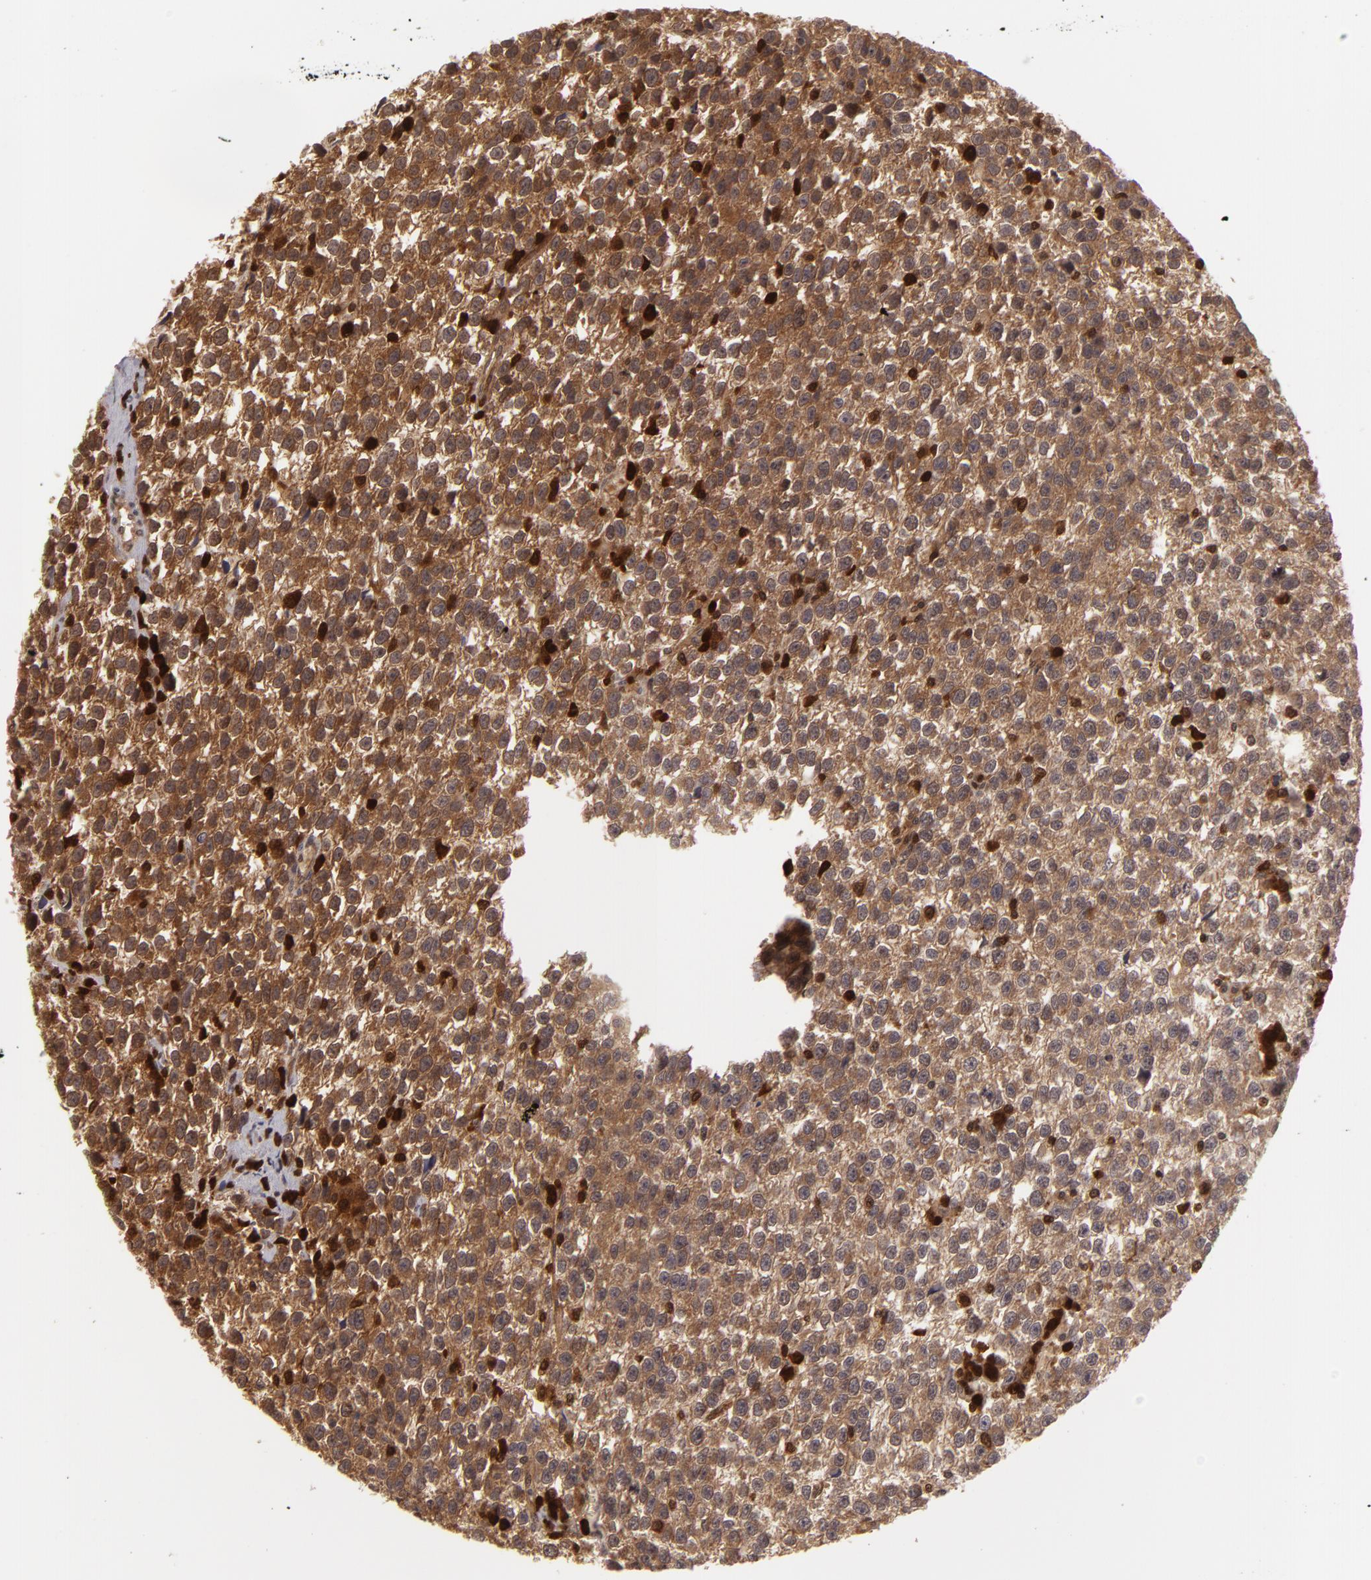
{"staining": {"intensity": "strong", "quantity": ">75%", "location": "cytoplasmic/membranous"}, "tissue": "testis cancer", "cell_type": "Tumor cells", "image_type": "cancer", "snomed": [{"axis": "morphology", "description": "Seminoma, NOS"}, {"axis": "topography", "description": "Testis"}], "caption": "Testis cancer stained for a protein reveals strong cytoplasmic/membranous positivity in tumor cells. Nuclei are stained in blue.", "gene": "ZBTB33", "patient": {"sex": "male", "age": 35}}